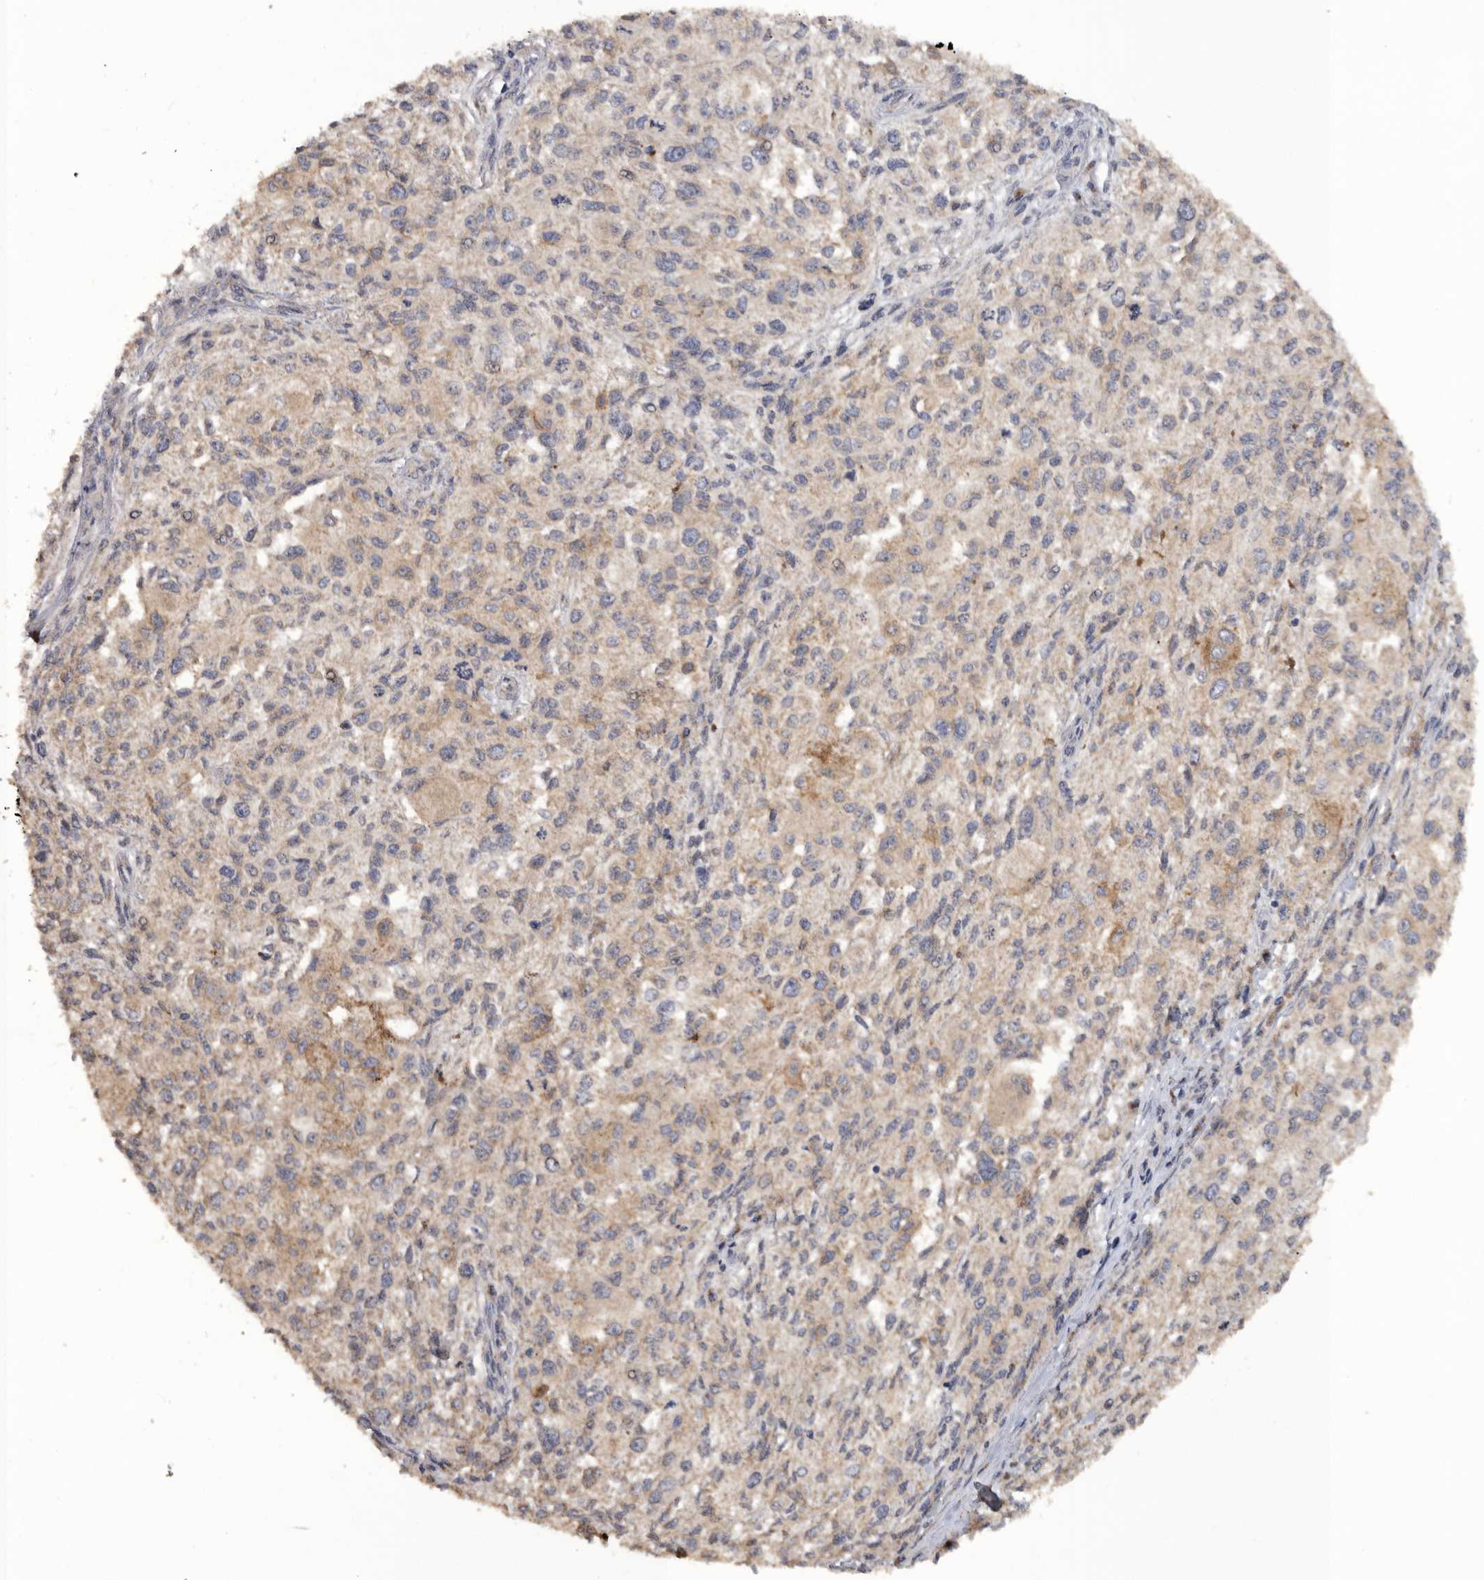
{"staining": {"intensity": "weak", "quantity": "25%-75%", "location": "cytoplasmic/membranous"}, "tissue": "melanoma", "cell_type": "Tumor cells", "image_type": "cancer", "snomed": [{"axis": "morphology", "description": "Necrosis, NOS"}, {"axis": "morphology", "description": "Malignant melanoma, NOS"}, {"axis": "topography", "description": "Skin"}], "caption": "Melanoma stained for a protein displays weak cytoplasmic/membranous positivity in tumor cells. The staining was performed using DAB, with brown indicating positive protein expression. Nuclei are stained blue with hematoxylin.", "gene": "PODXL2", "patient": {"sex": "female", "age": 87}}